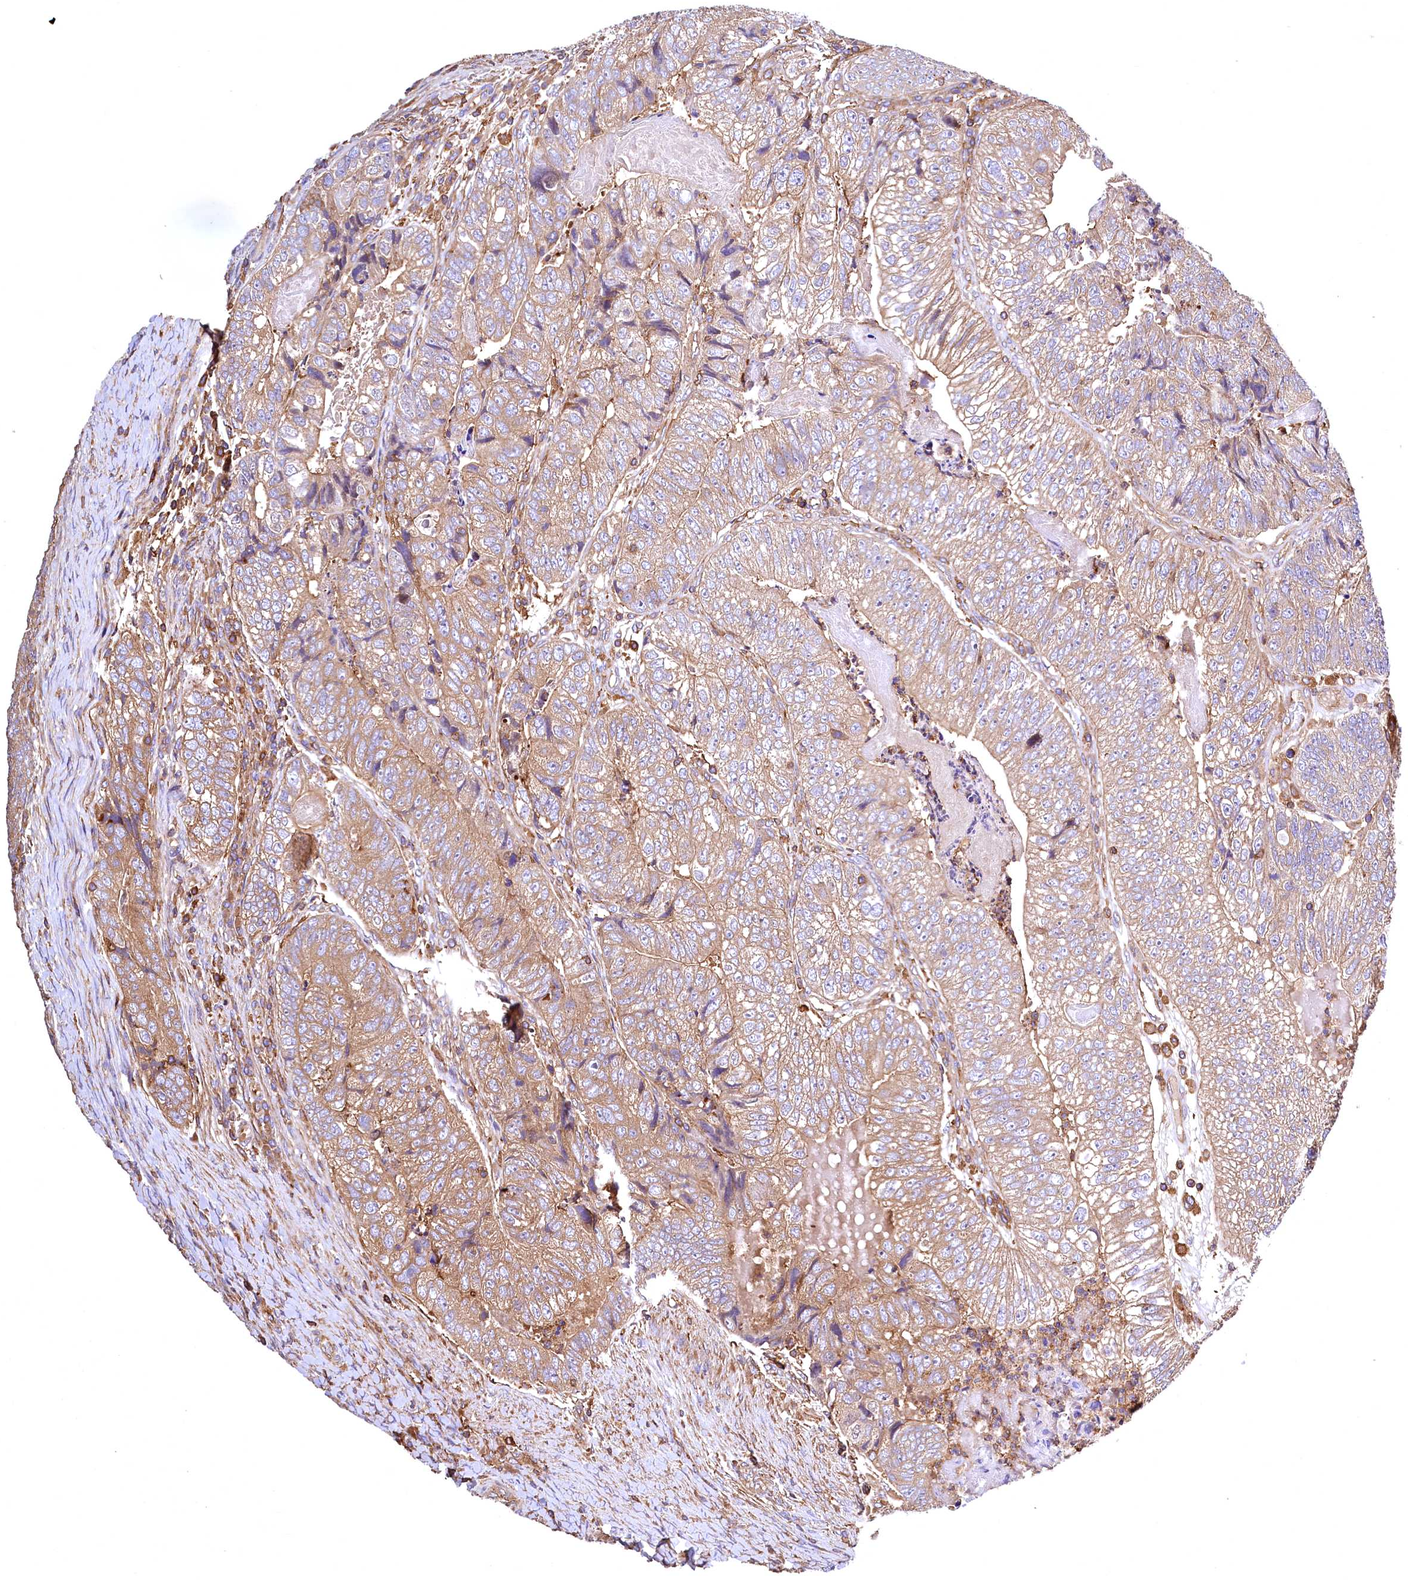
{"staining": {"intensity": "moderate", "quantity": "25%-75%", "location": "cytoplasmic/membranous"}, "tissue": "colorectal cancer", "cell_type": "Tumor cells", "image_type": "cancer", "snomed": [{"axis": "morphology", "description": "Adenocarcinoma, NOS"}, {"axis": "topography", "description": "Colon"}], "caption": "Immunohistochemistry histopathology image of human colorectal cancer (adenocarcinoma) stained for a protein (brown), which exhibits medium levels of moderate cytoplasmic/membranous expression in approximately 25%-75% of tumor cells.", "gene": "RARS2", "patient": {"sex": "female", "age": 67}}